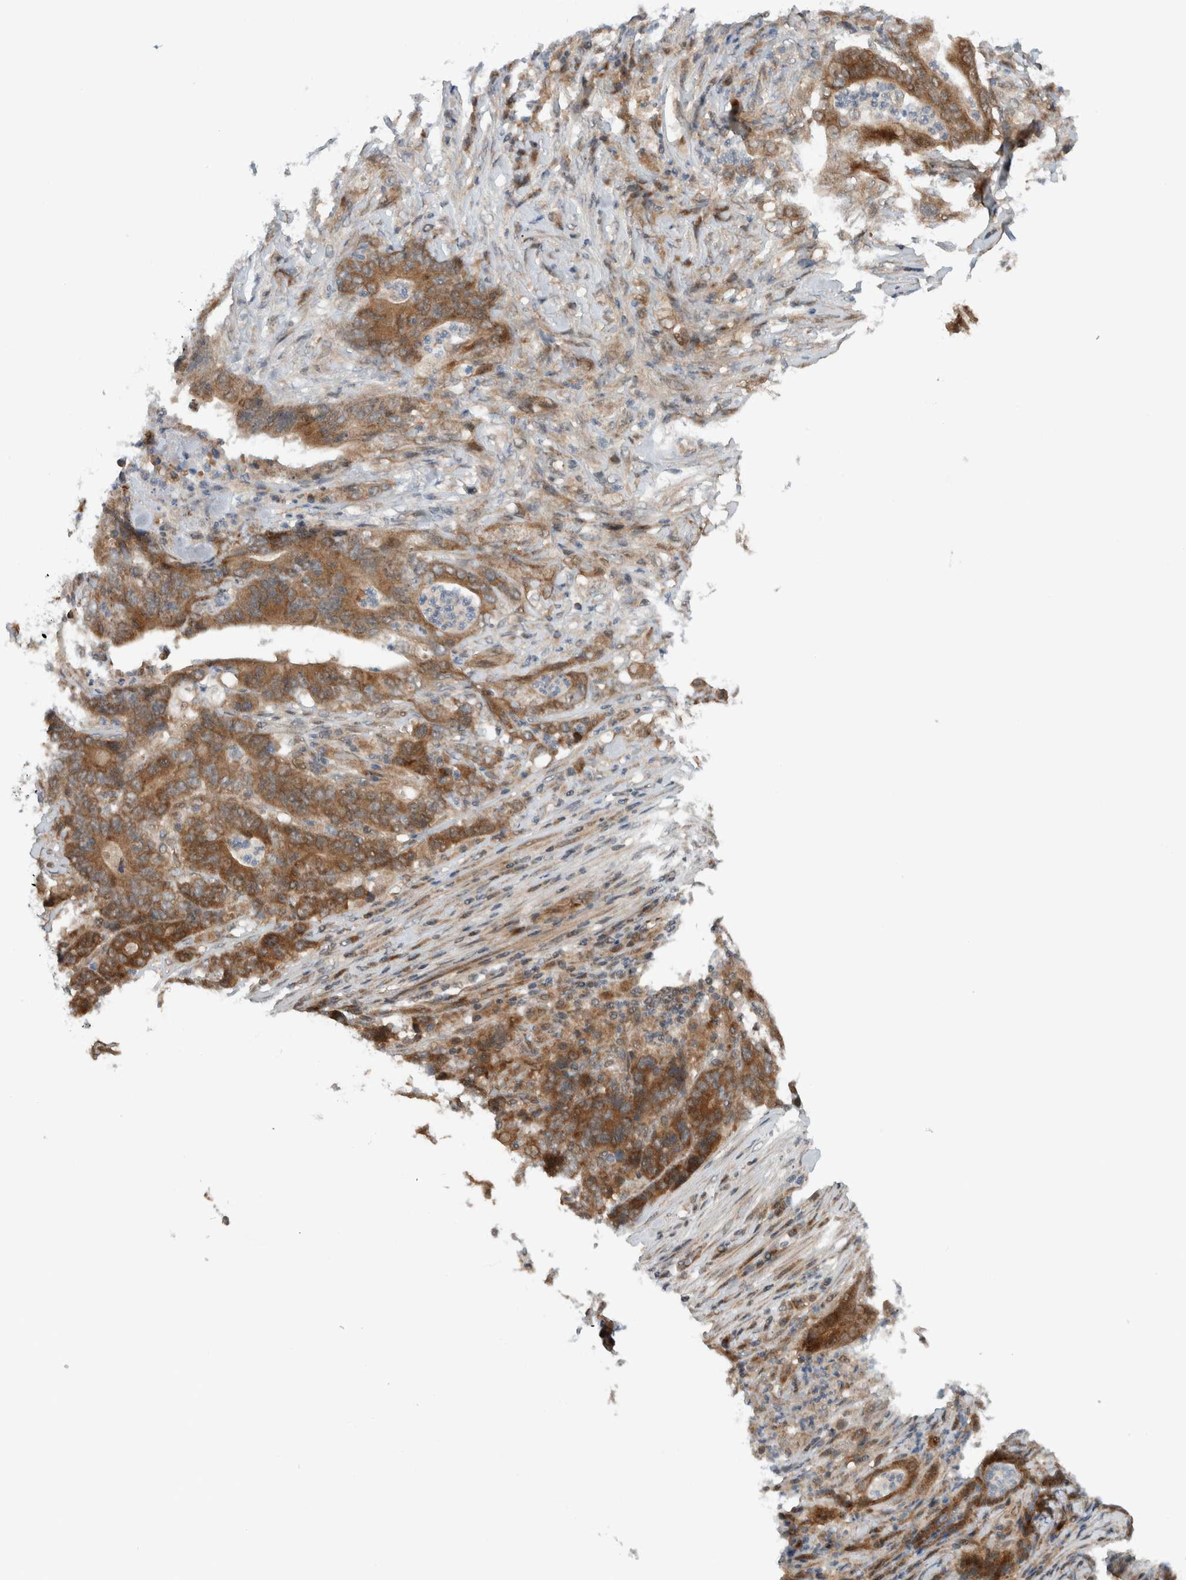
{"staining": {"intensity": "moderate", "quantity": ">75%", "location": "cytoplasmic/membranous"}, "tissue": "stomach cancer", "cell_type": "Tumor cells", "image_type": "cancer", "snomed": [{"axis": "morphology", "description": "Adenocarcinoma, NOS"}, {"axis": "topography", "description": "Stomach"}], "caption": "Adenocarcinoma (stomach) was stained to show a protein in brown. There is medium levels of moderate cytoplasmic/membranous expression in approximately >75% of tumor cells.", "gene": "KLHL6", "patient": {"sex": "female", "age": 73}}